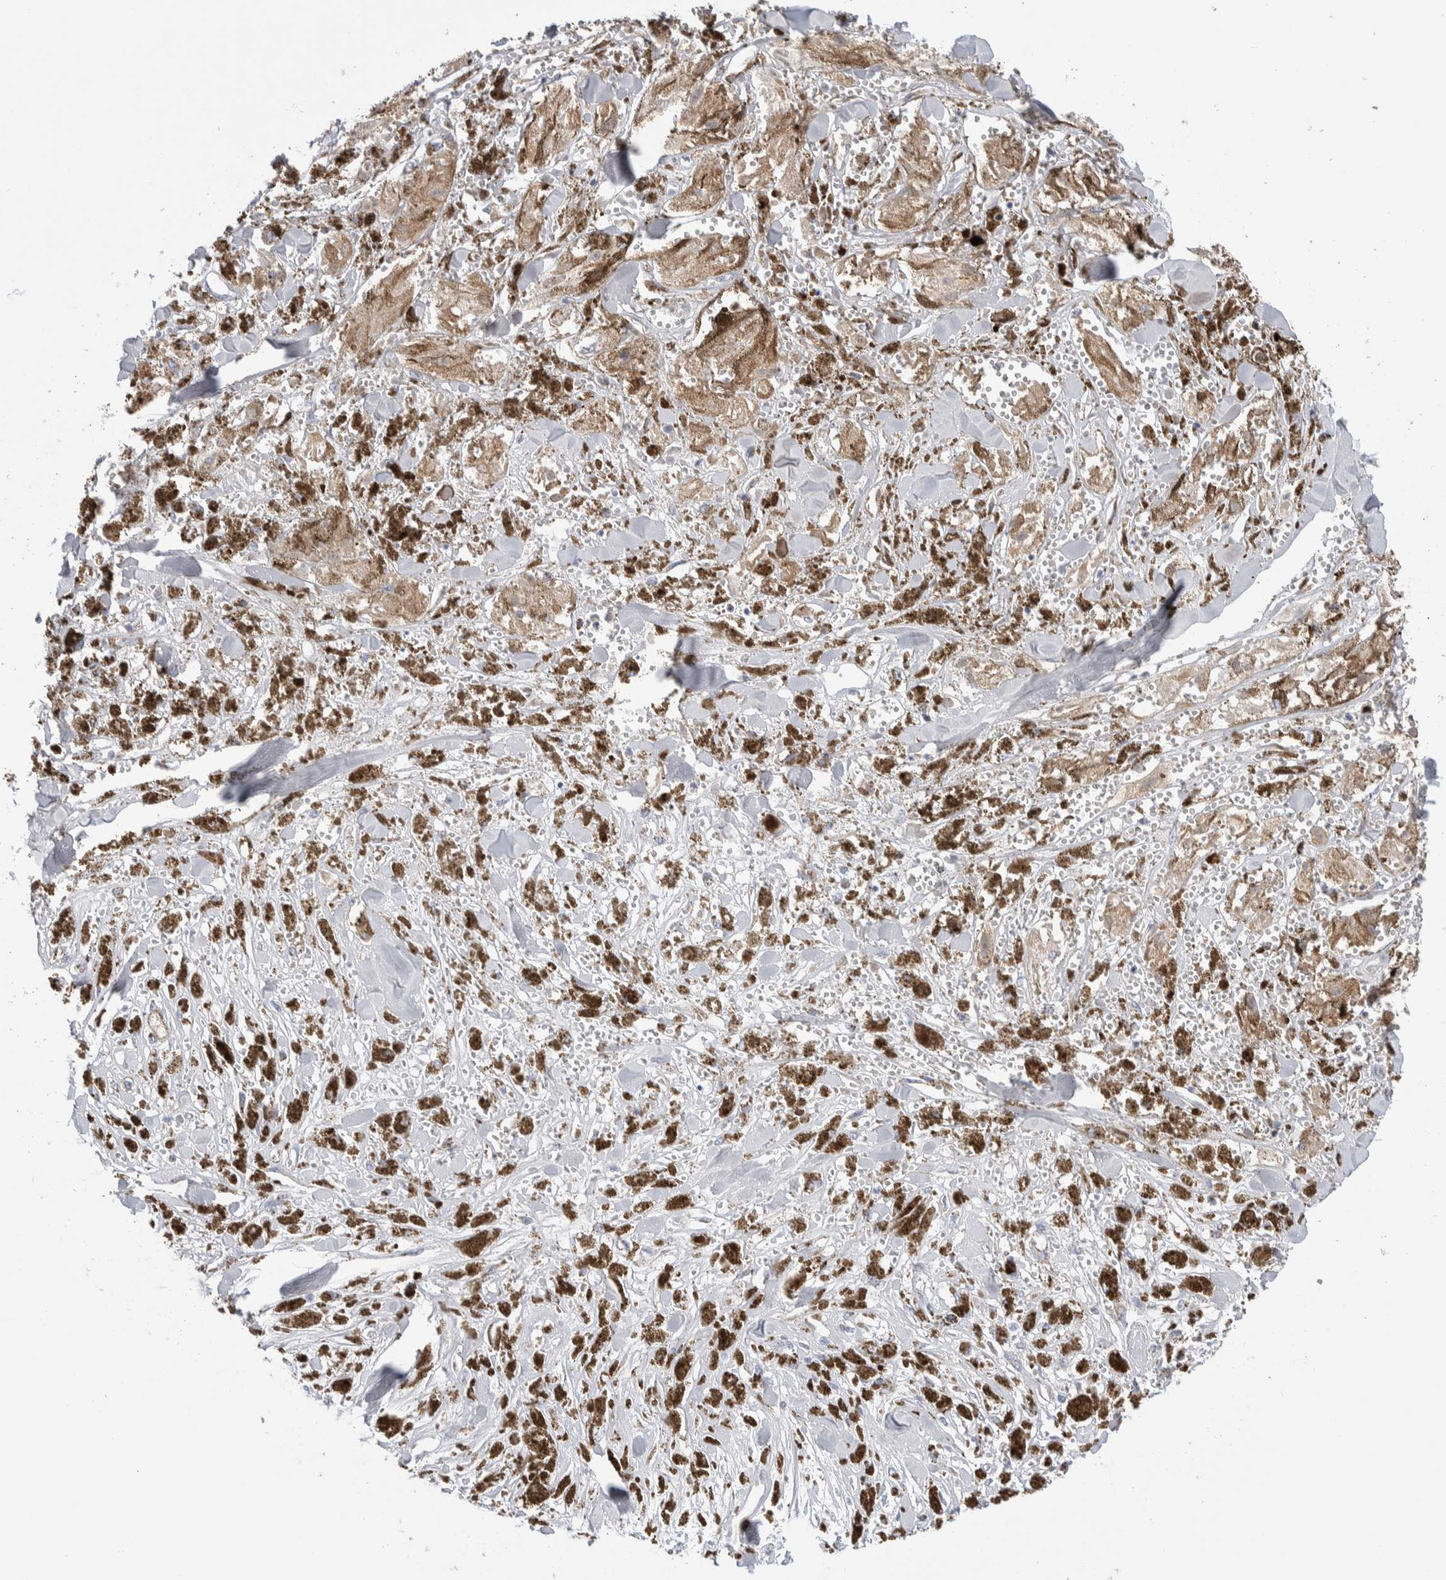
{"staining": {"intensity": "moderate", "quantity": ">75%", "location": "cytoplasmic/membranous"}, "tissue": "melanoma", "cell_type": "Tumor cells", "image_type": "cancer", "snomed": [{"axis": "morphology", "description": "Malignant melanoma, NOS"}, {"axis": "topography", "description": "Skin"}], "caption": "IHC micrograph of melanoma stained for a protein (brown), which reveals medium levels of moderate cytoplasmic/membranous staining in approximately >75% of tumor cells.", "gene": "C1orf112", "patient": {"sex": "male", "age": 88}}